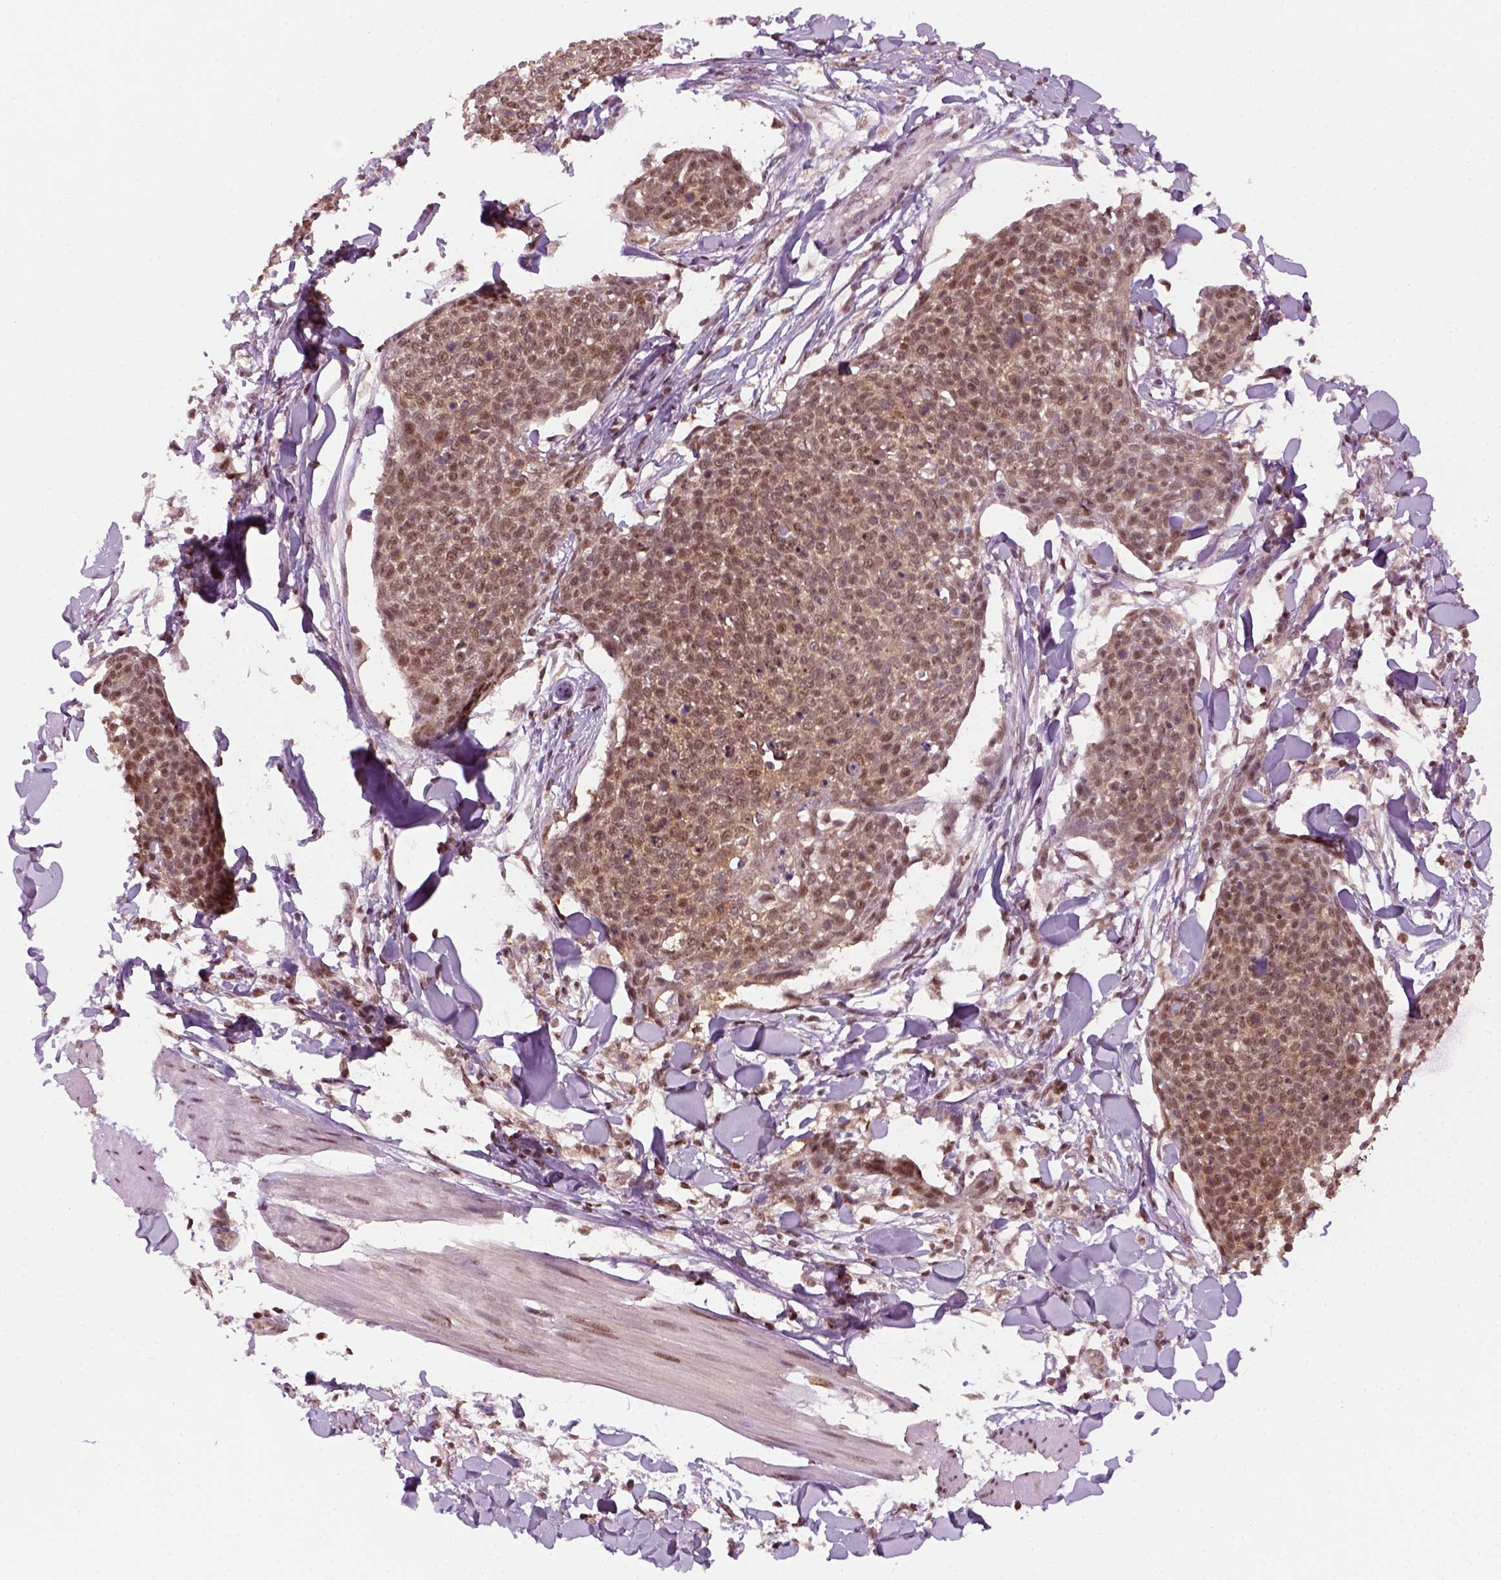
{"staining": {"intensity": "moderate", "quantity": ">75%", "location": "cytoplasmic/membranous,nuclear"}, "tissue": "skin cancer", "cell_type": "Tumor cells", "image_type": "cancer", "snomed": [{"axis": "morphology", "description": "Squamous cell carcinoma, NOS"}, {"axis": "topography", "description": "Skin"}, {"axis": "topography", "description": "Vulva"}], "caption": "The histopathology image shows immunohistochemical staining of squamous cell carcinoma (skin). There is moderate cytoplasmic/membranous and nuclear staining is seen in approximately >75% of tumor cells.", "gene": "GOT1", "patient": {"sex": "female", "age": 75}}